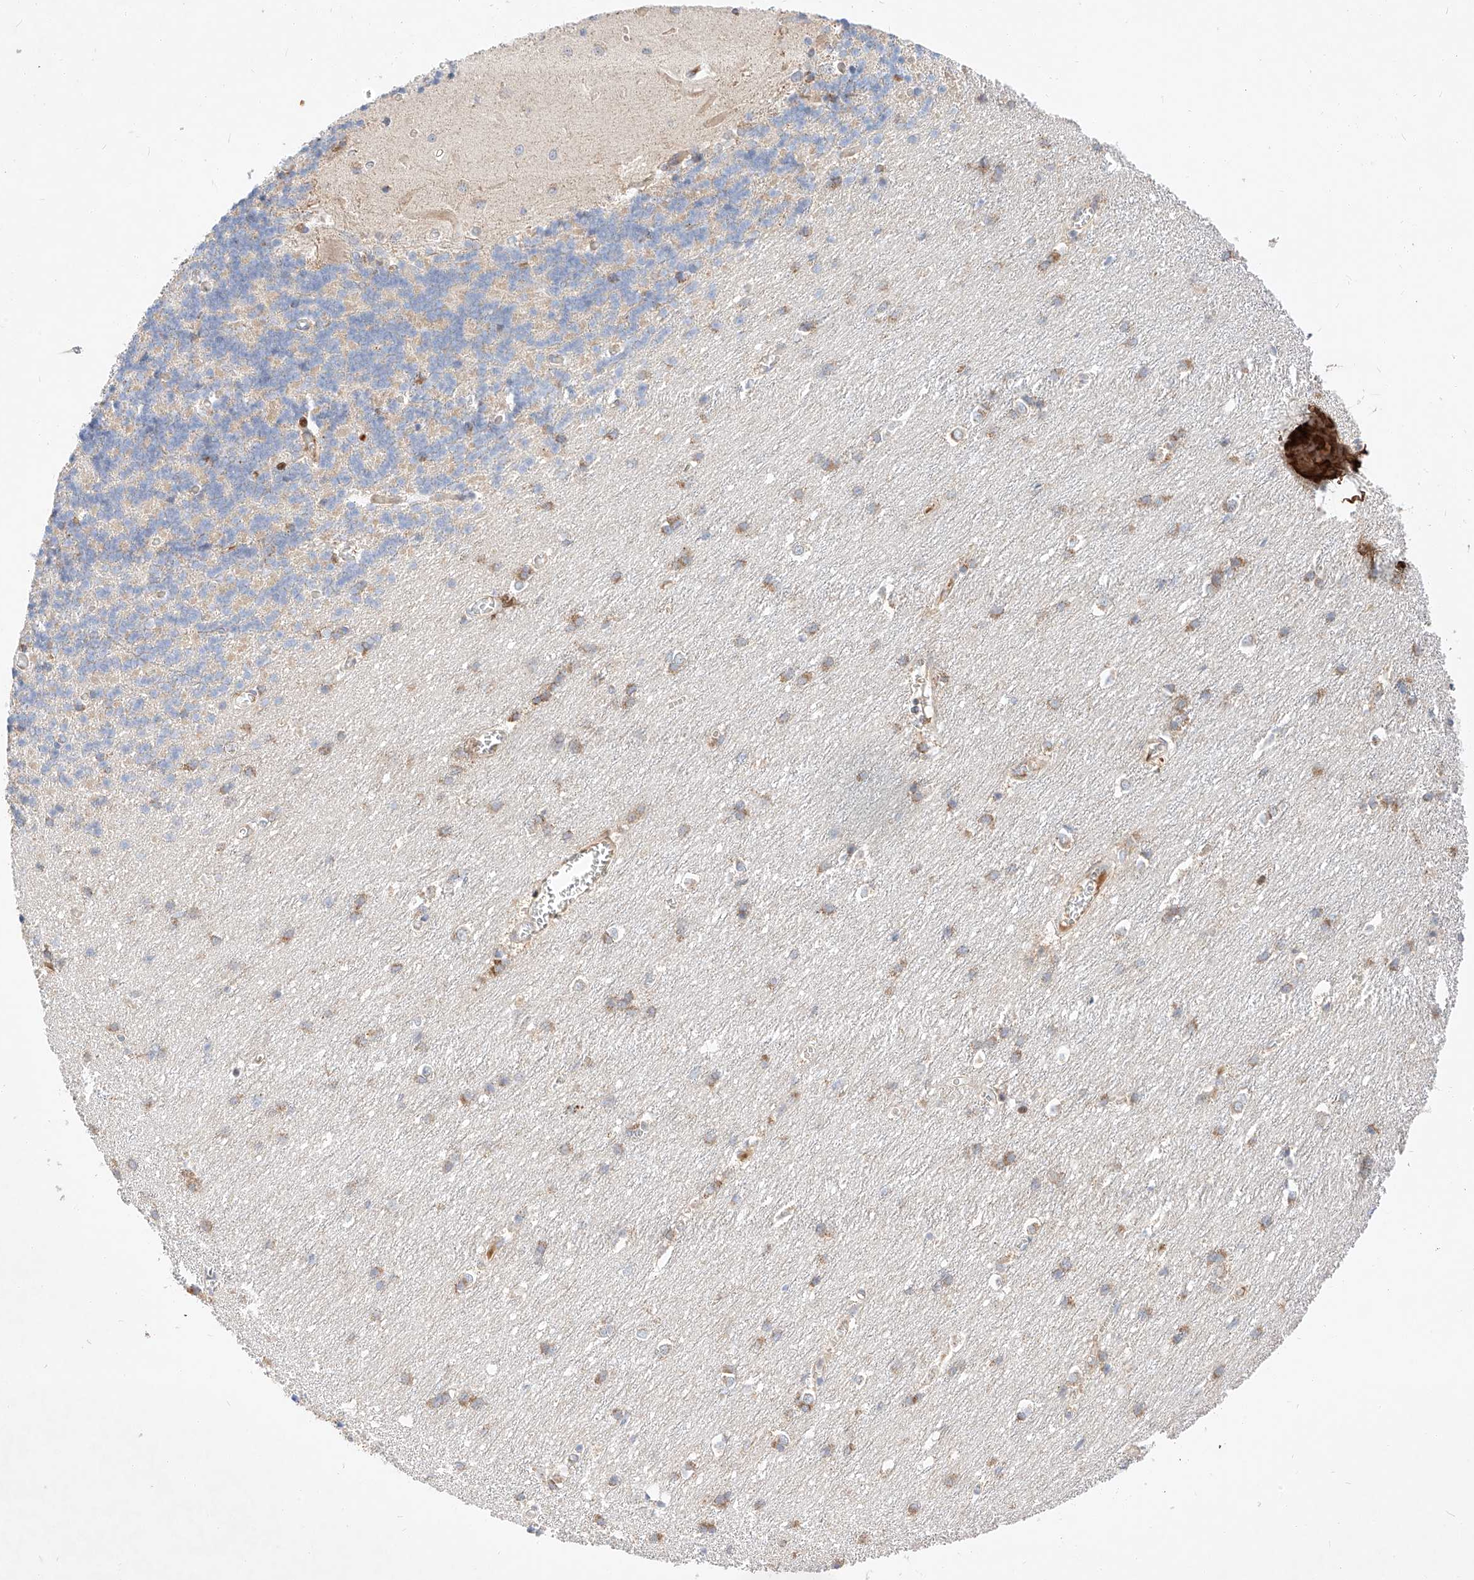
{"staining": {"intensity": "moderate", "quantity": "<25%", "location": "cytoplasmic/membranous"}, "tissue": "cerebellum", "cell_type": "Cells in granular layer", "image_type": "normal", "snomed": [{"axis": "morphology", "description": "Normal tissue, NOS"}, {"axis": "topography", "description": "Cerebellum"}], "caption": "Benign cerebellum reveals moderate cytoplasmic/membranous positivity in approximately <25% of cells in granular layer.", "gene": "OSGEPL1", "patient": {"sex": "male", "age": 37}}